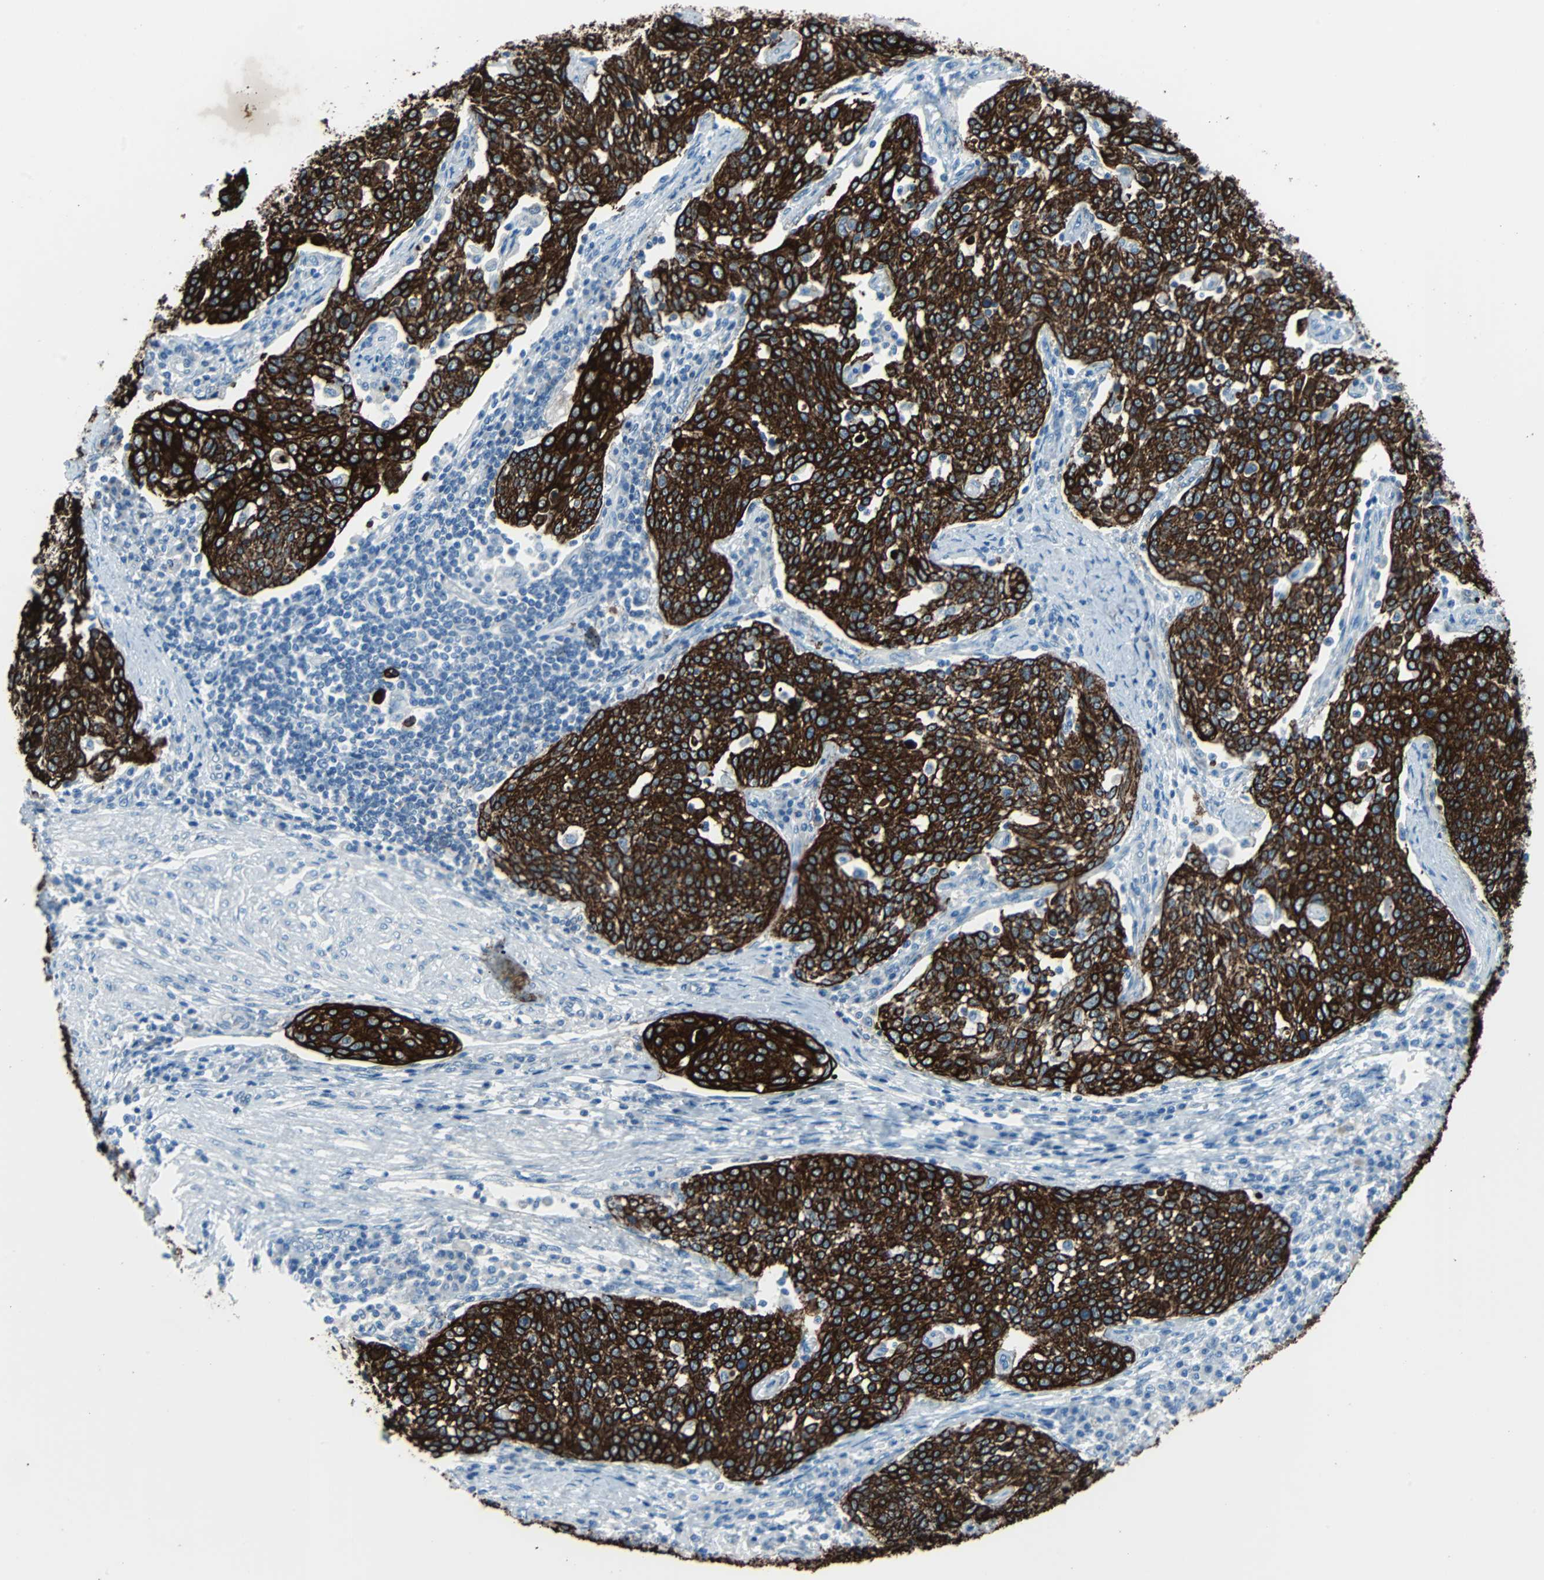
{"staining": {"intensity": "strong", "quantity": ">75%", "location": "cytoplasmic/membranous"}, "tissue": "cervical cancer", "cell_type": "Tumor cells", "image_type": "cancer", "snomed": [{"axis": "morphology", "description": "Squamous cell carcinoma, NOS"}, {"axis": "topography", "description": "Cervix"}], "caption": "Tumor cells display high levels of strong cytoplasmic/membranous expression in approximately >75% of cells in cervical cancer.", "gene": "KRT7", "patient": {"sex": "female", "age": 34}}